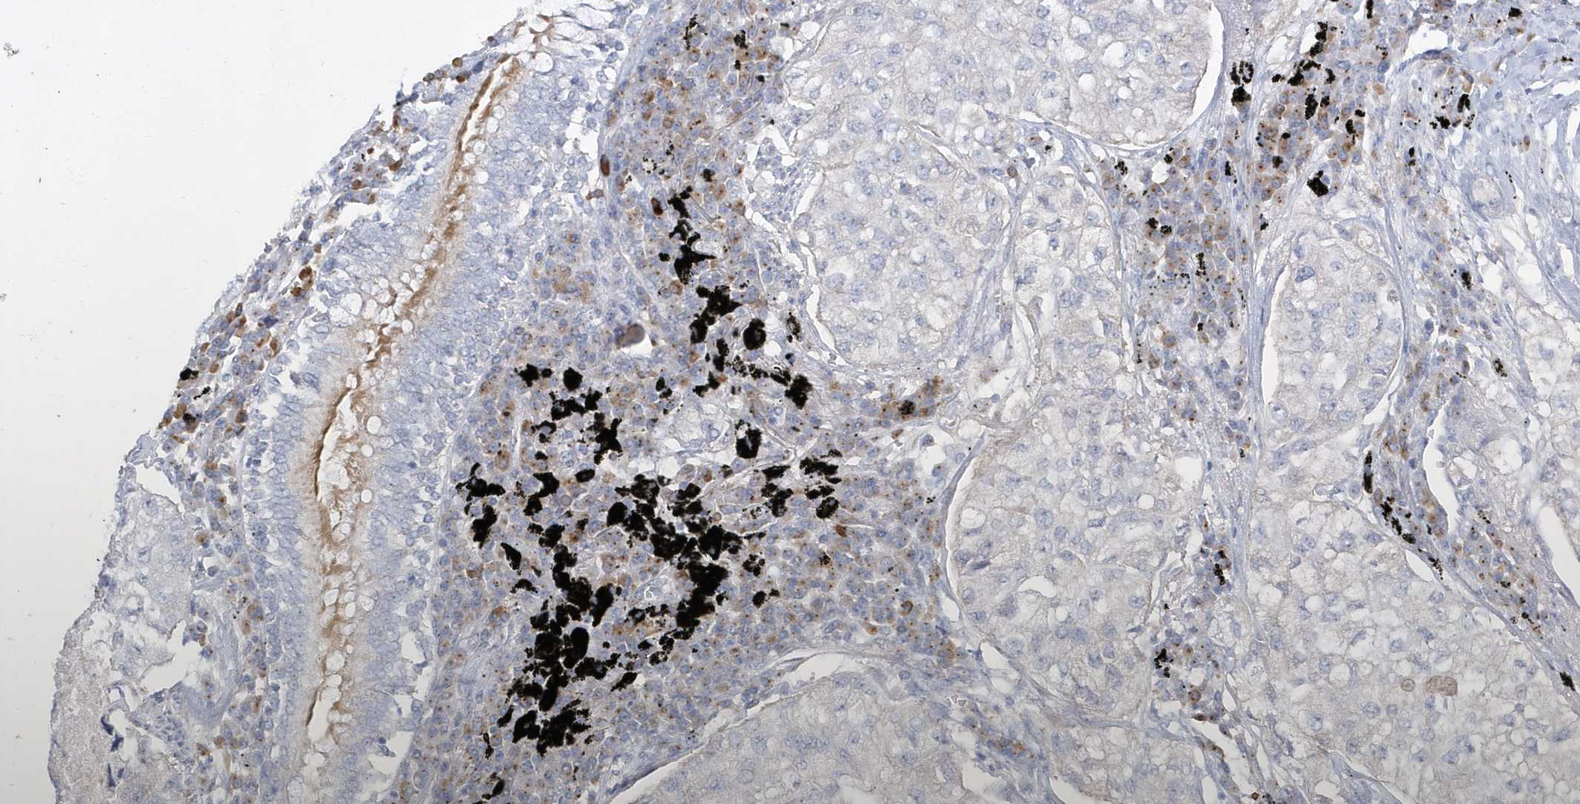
{"staining": {"intensity": "negative", "quantity": "none", "location": "none"}, "tissue": "lung cancer", "cell_type": "Tumor cells", "image_type": "cancer", "snomed": [{"axis": "morphology", "description": "Adenocarcinoma, NOS"}, {"axis": "topography", "description": "Lung"}], "caption": "DAB (3,3'-diaminobenzidine) immunohistochemical staining of human lung cancer shows no significant positivity in tumor cells.", "gene": "SEMA3D", "patient": {"sex": "male", "age": 65}}